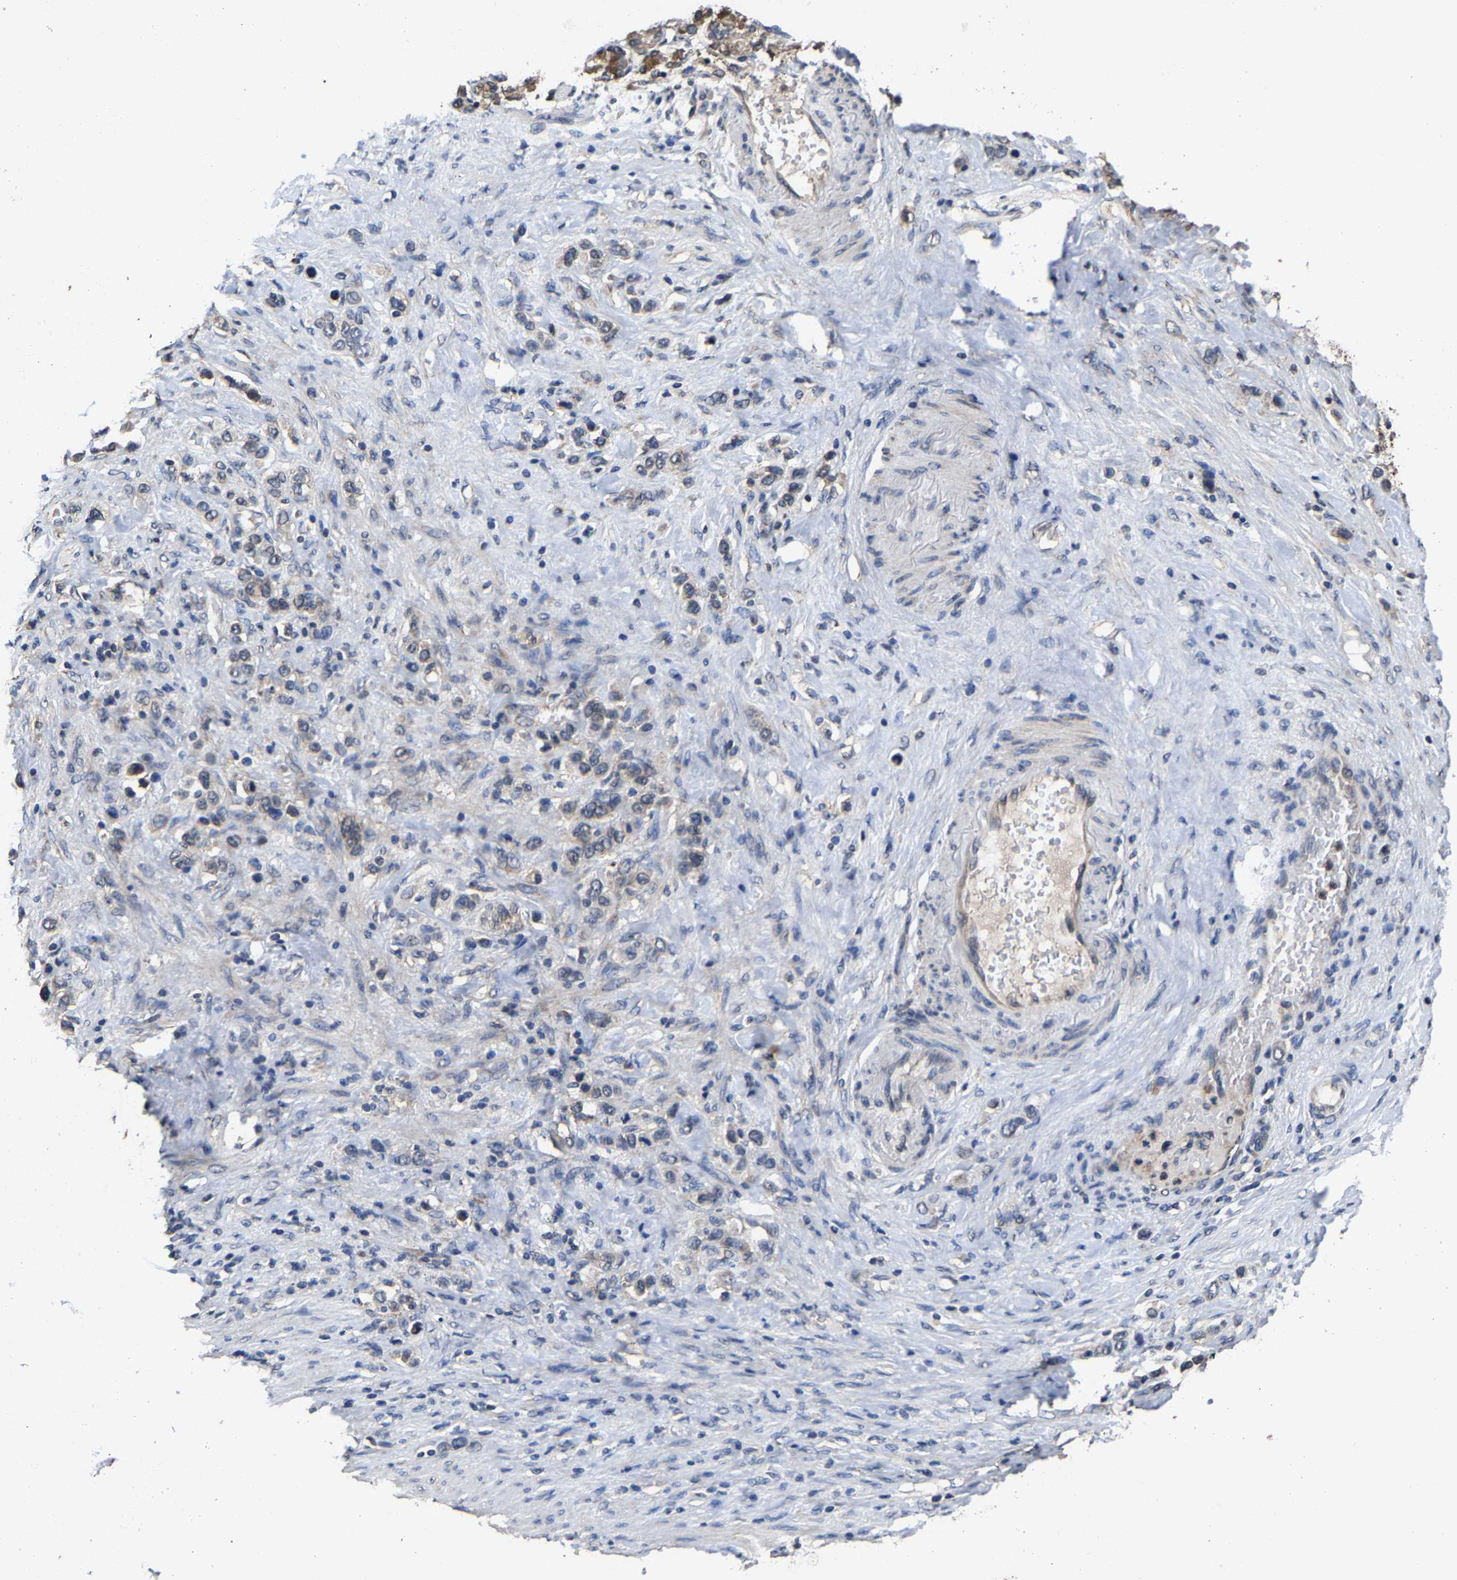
{"staining": {"intensity": "weak", "quantity": "<25%", "location": "cytoplasmic/membranous"}, "tissue": "stomach cancer", "cell_type": "Tumor cells", "image_type": "cancer", "snomed": [{"axis": "morphology", "description": "Adenocarcinoma, NOS"}, {"axis": "topography", "description": "Stomach"}], "caption": "Tumor cells are negative for protein expression in human stomach cancer. (DAB immunohistochemistry (IHC) with hematoxylin counter stain).", "gene": "EBAG9", "patient": {"sex": "female", "age": 65}}